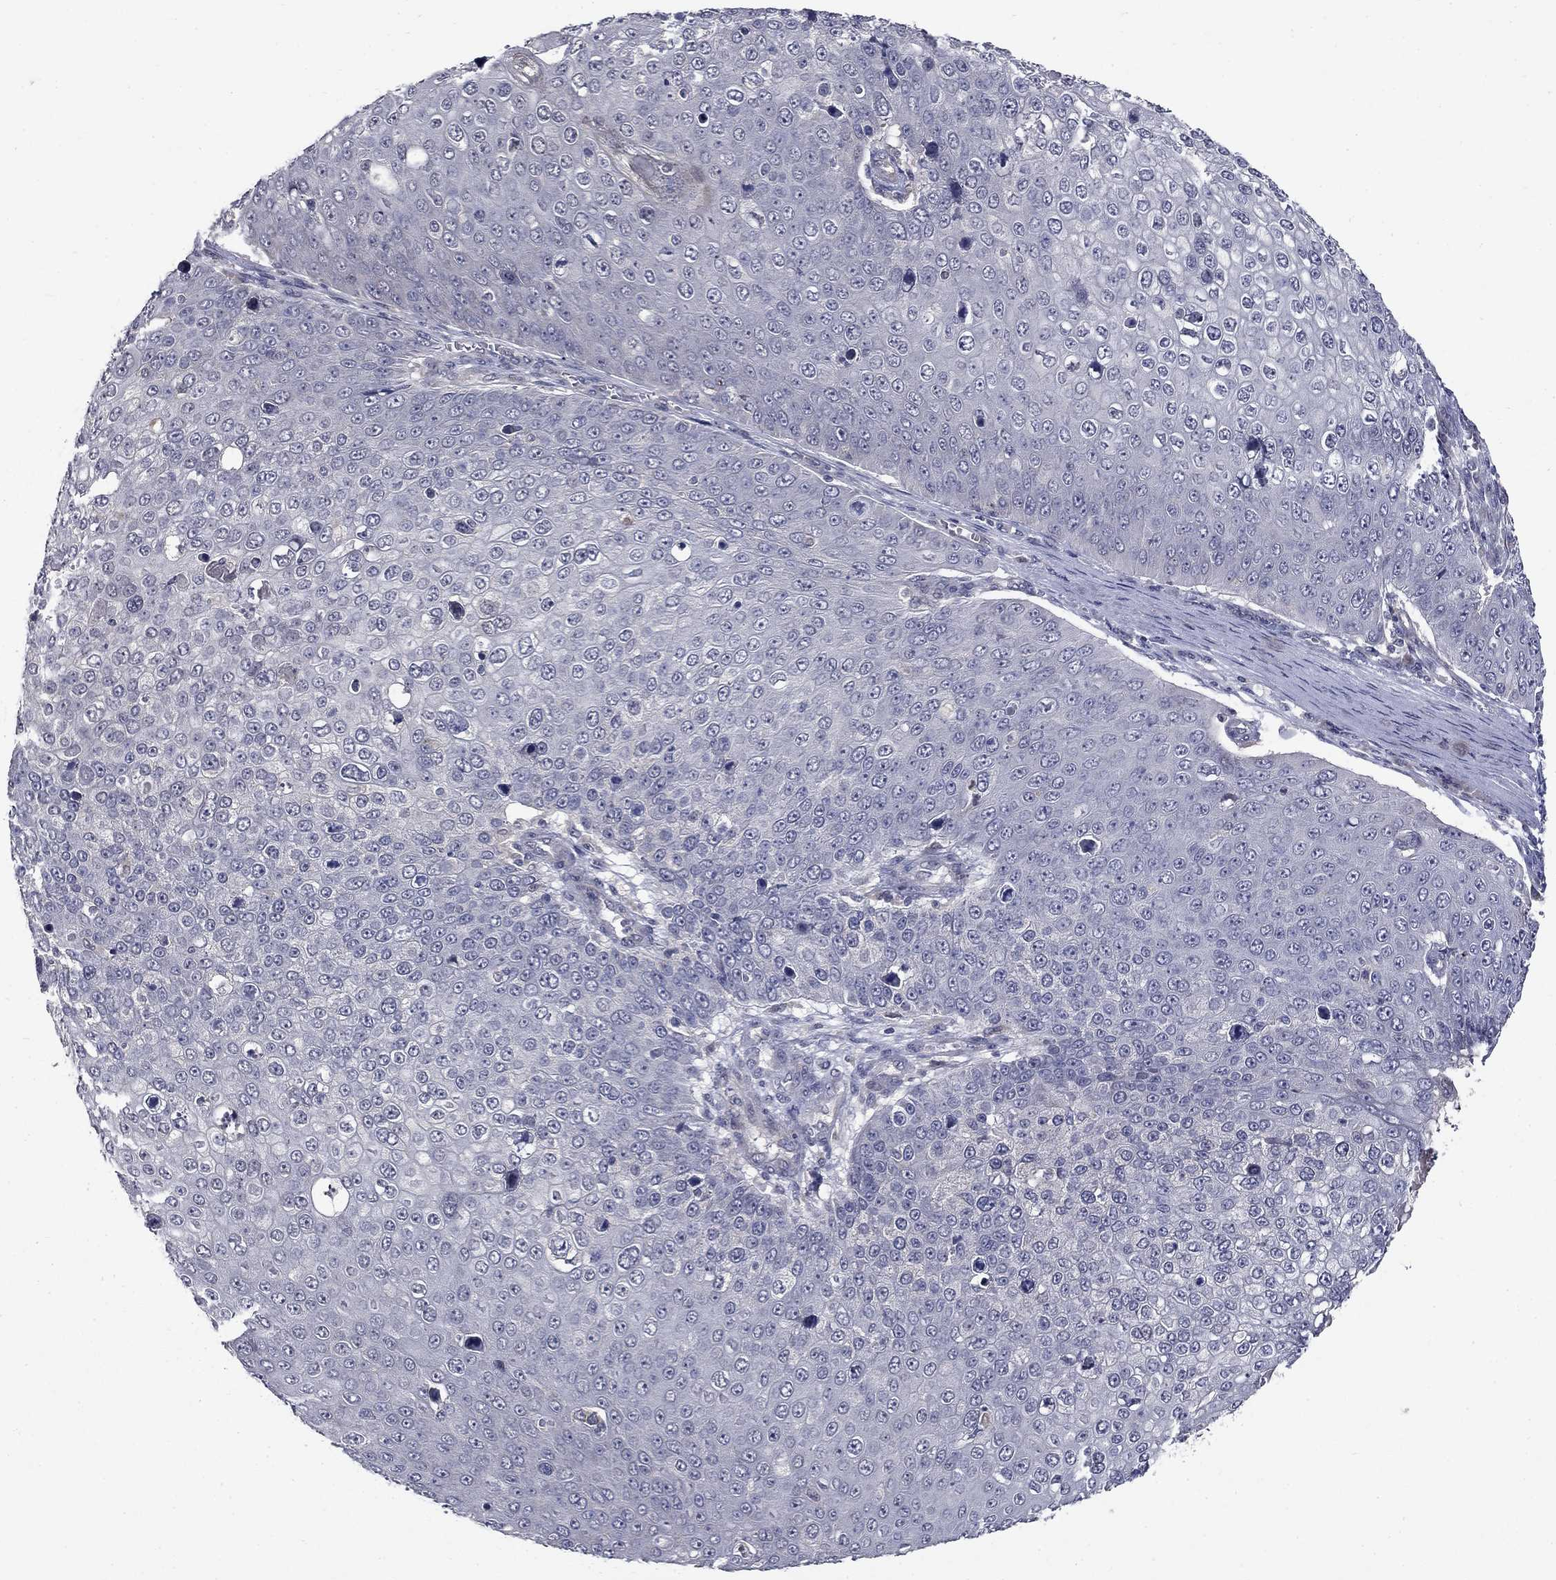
{"staining": {"intensity": "negative", "quantity": "none", "location": "none"}, "tissue": "skin cancer", "cell_type": "Tumor cells", "image_type": "cancer", "snomed": [{"axis": "morphology", "description": "Squamous cell carcinoma, NOS"}, {"axis": "topography", "description": "Skin"}], "caption": "Tumor cells are negative for brown protein staining in skin cancer.", "gene": "FAM3B", "patient": {"sex": "male", "age": 71}}